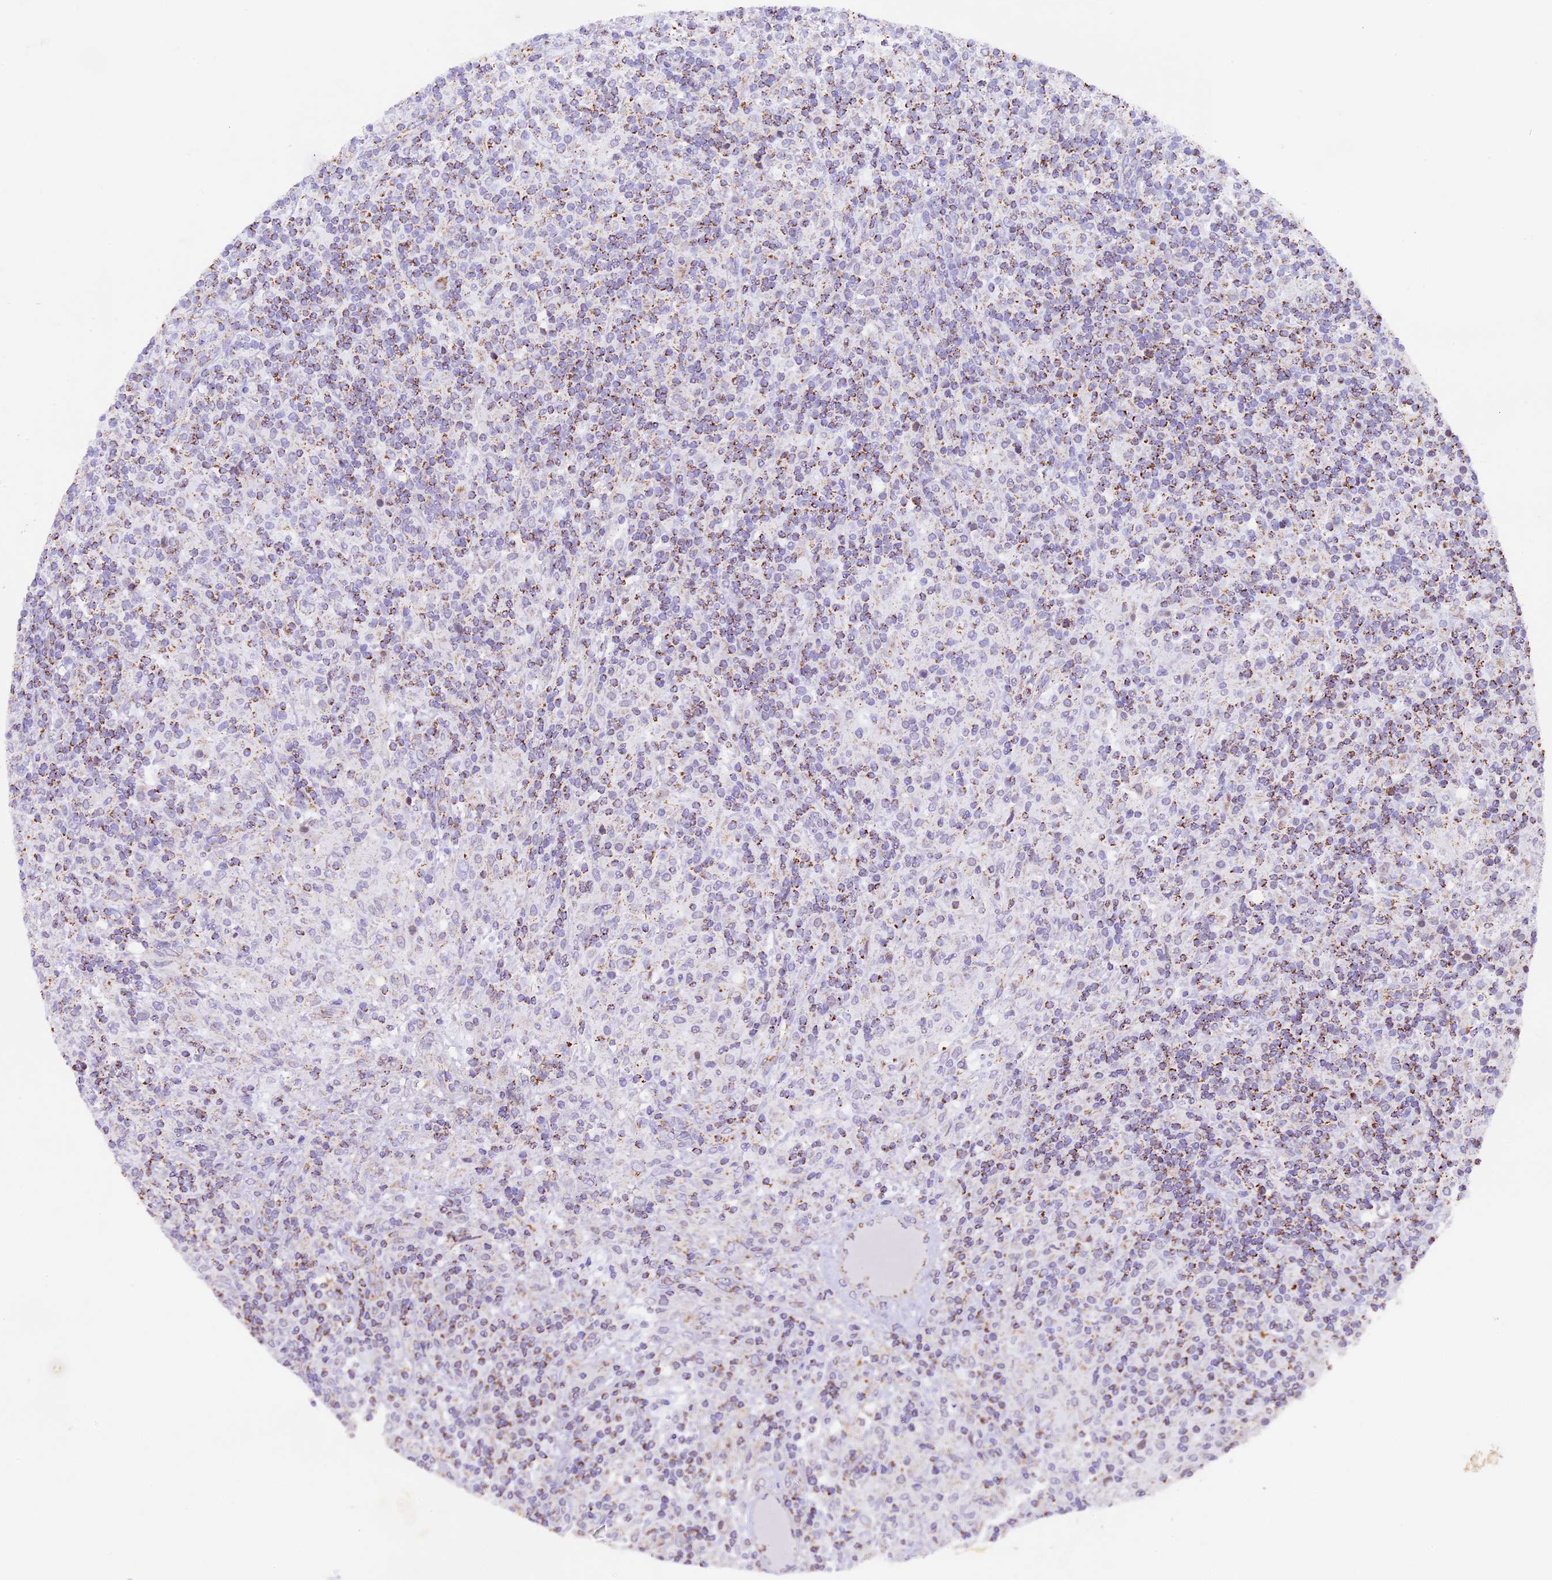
{"staining": {"intensity": "moderate", "quantity": "25%-75%", "location": "cytoplasmic/membranous"}, "tissue": "lymphoma", "cell_type": "Tumor cells", "image_type": "cancer", "snomed": [{"axis": "morphology", "description": "Hodgkin's disease, NOS"}, {"axis": "topography", "description": "Lymph node"}], "caption": "Tumor cells show medium levels of moderate cytoplasmic/membranous staining in about 25%-75% of cells in human Hodgkin's disease.", "gene": "TFAM", "patient": {"sex": "male", "age": 70}}